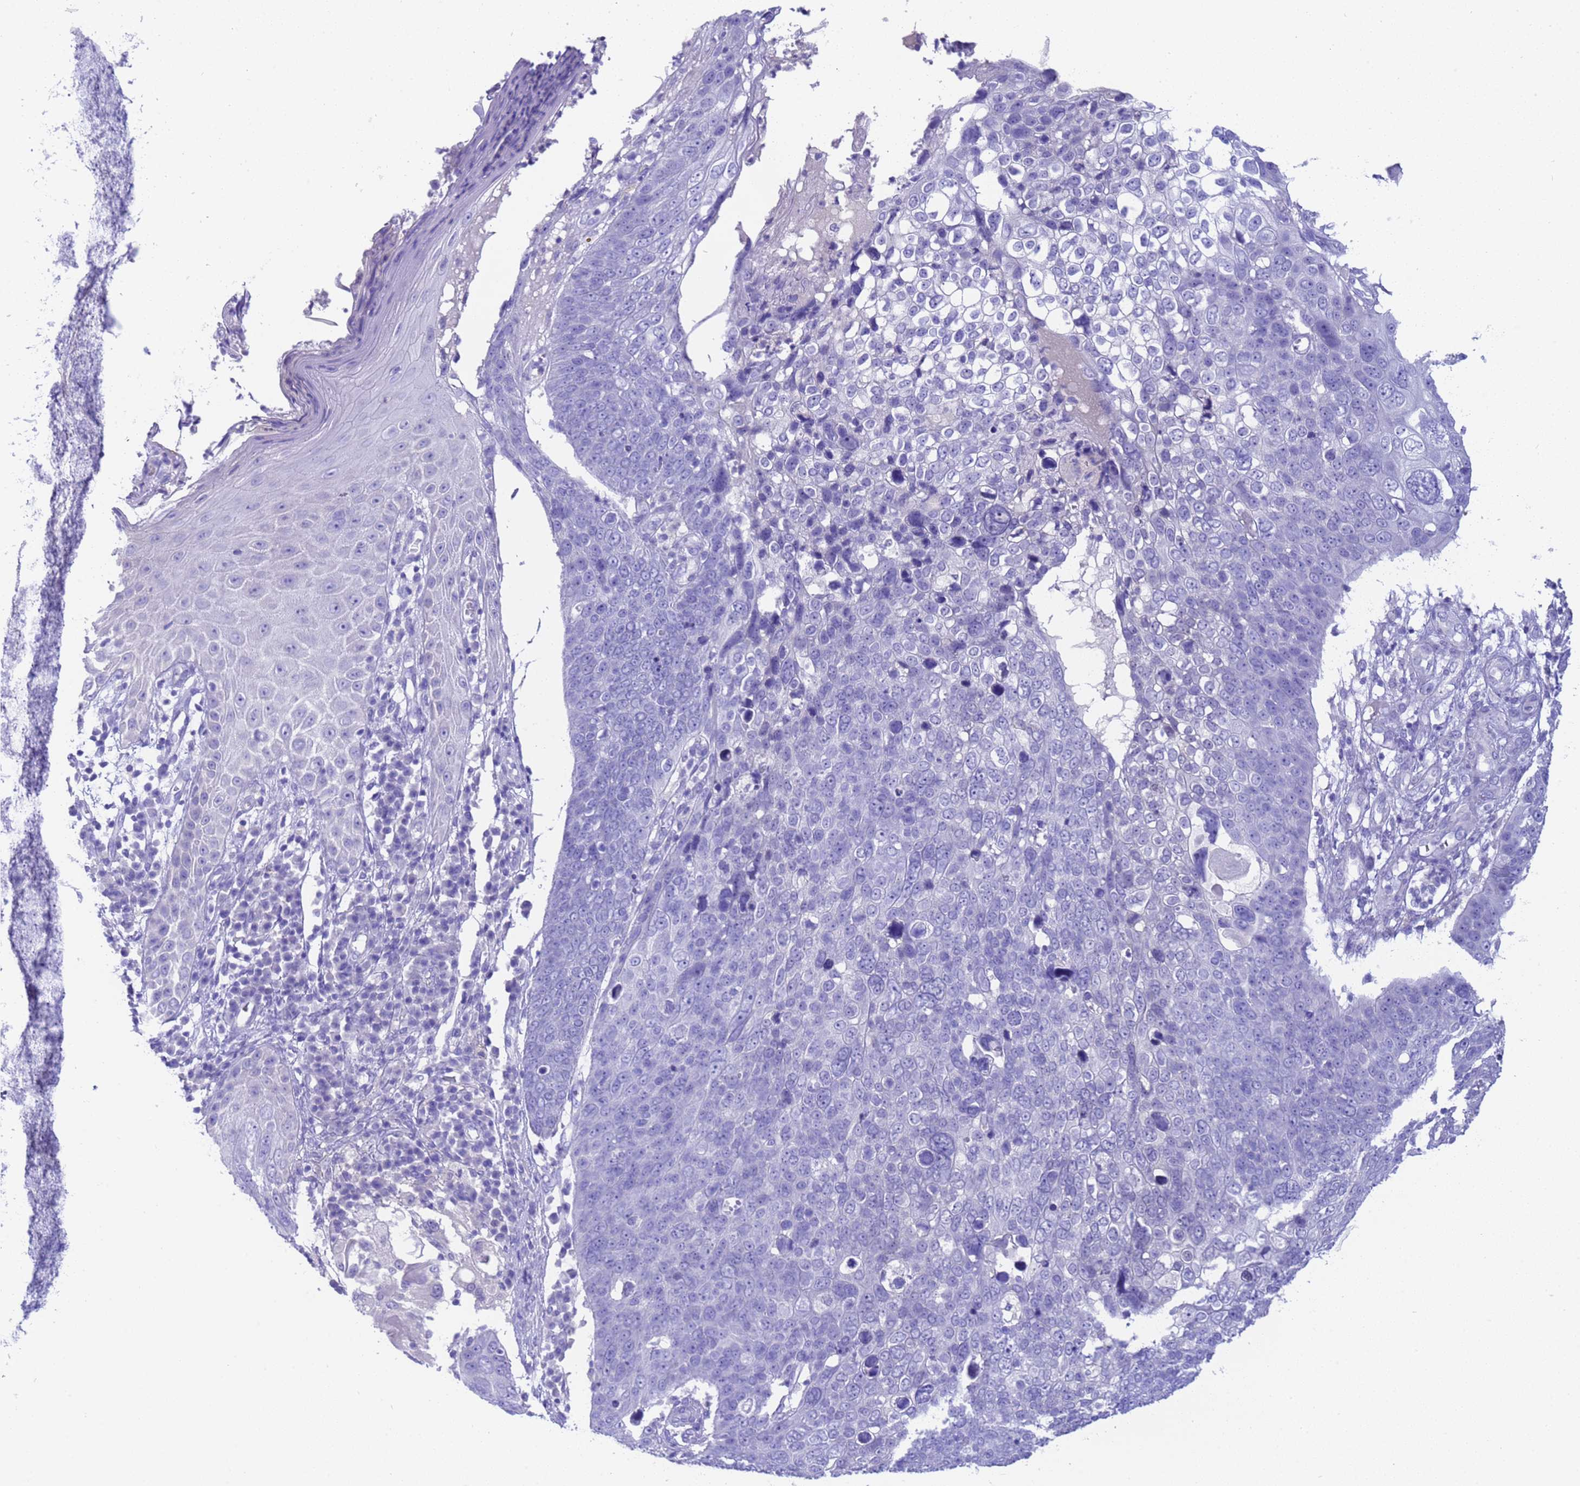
{"staining": {"intensity": "negative", "quantity": "none", "location": "none"}, "tissue": "skin cancer", "cell_type": "Tumor cells", "image_type": "cancer", "snomed": [{"axis": "morphology", "description": "Squamous cell carcinoma, NOS"}, {"axis": "topography", "description": "Skin"}], "caption": "DAB (3,3'-diaminobenzidine) immunohistochemical staining of human skin cancer (squamous cell carcinoma) reveals no significant expression in tumor cells.", "gene": "USP38", "patient": {"sex": "male", "age": 71}}